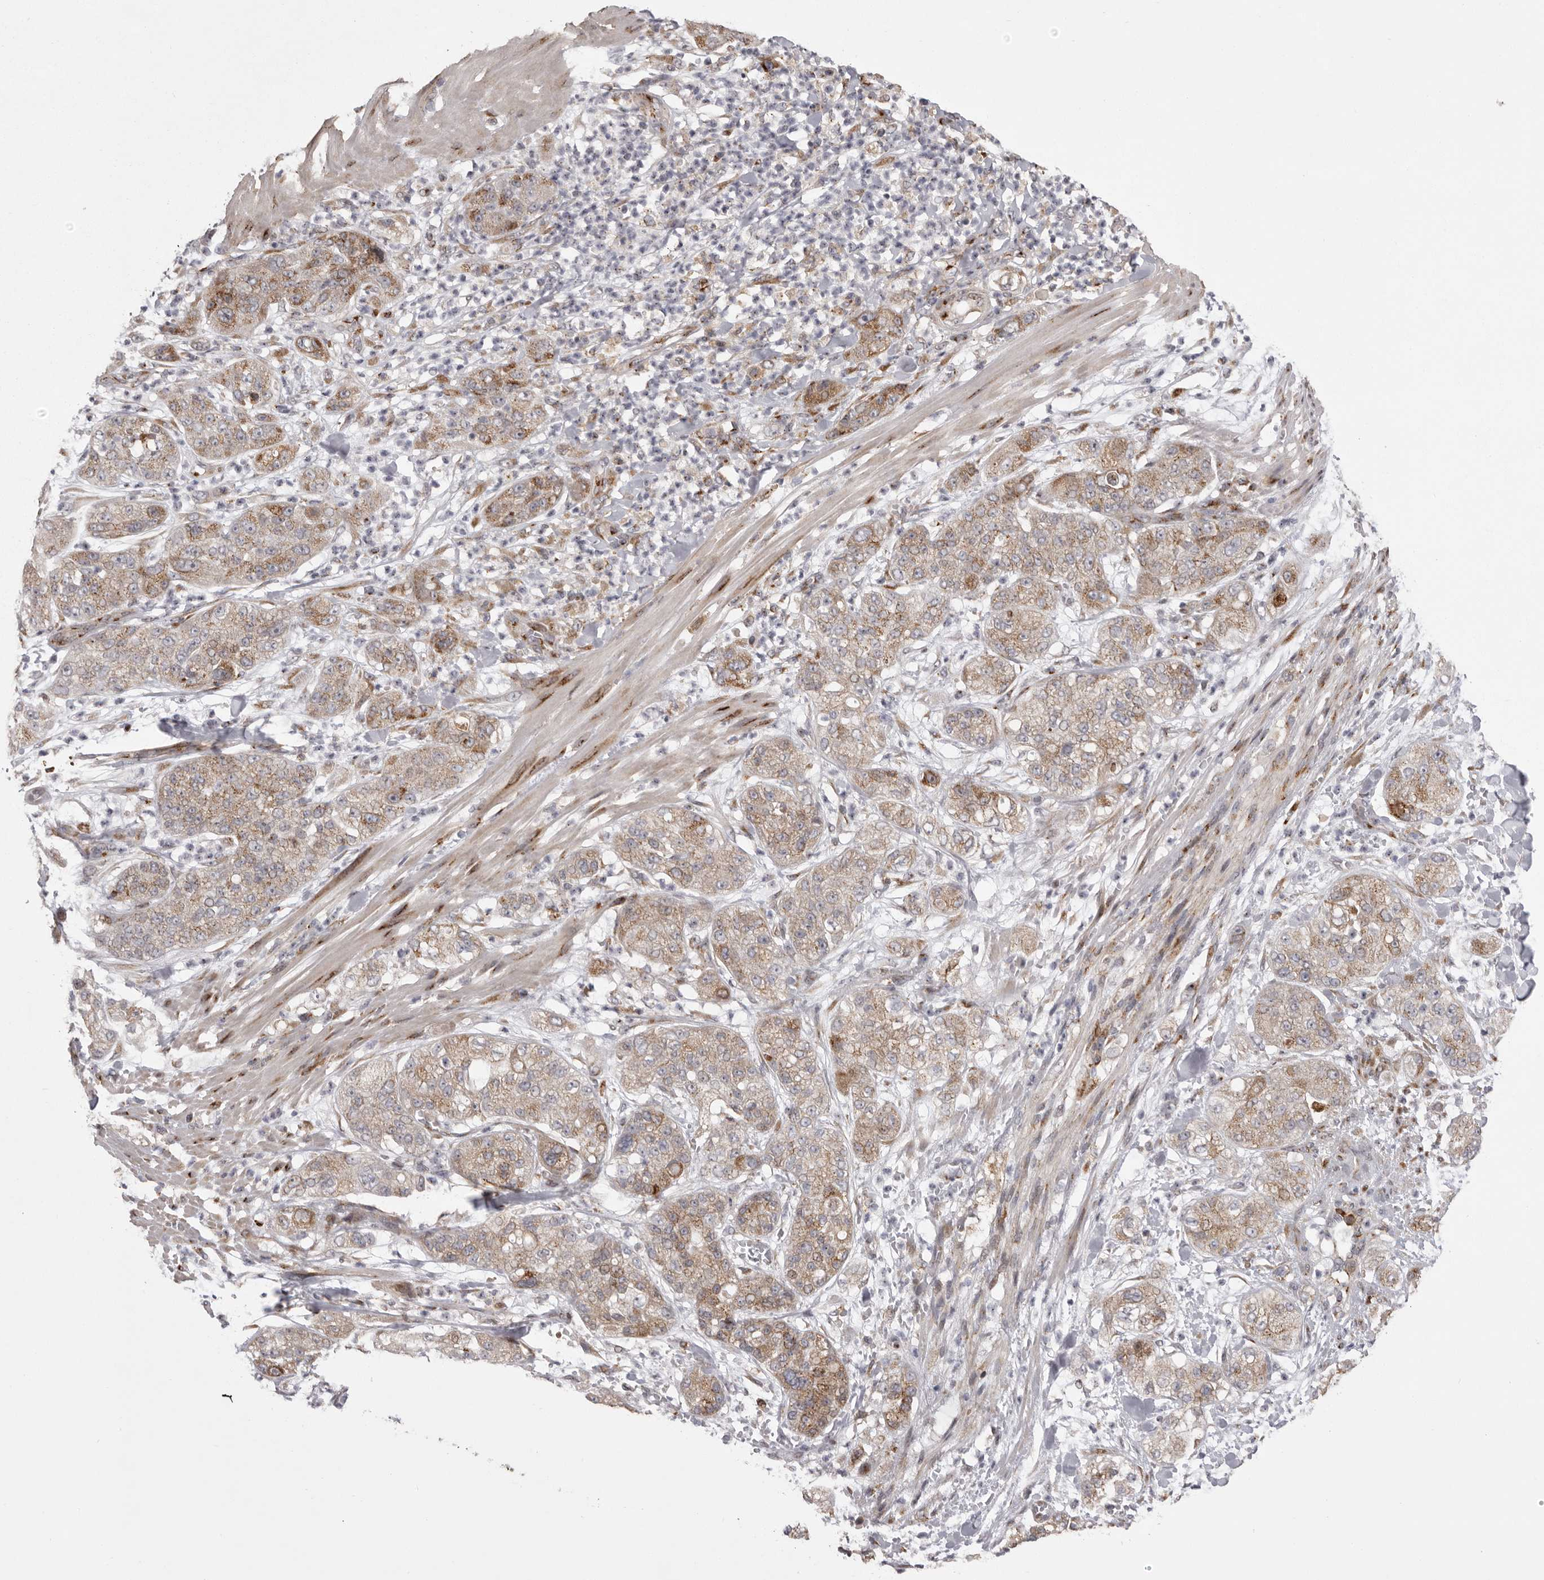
{"staining": {"intensity": "moderate", "quantity": "25%-75%", "location": "cytoplasmic/membranous"}, "tissue": "pancreatic cancer", "cell_type": "Tumor cells", "image_type": "cancer", "snomed": [{"axis": "morphology", "description": "Adenocarcinoma, NOS"}, {"axis": "topography", "description": "Pancreas"}], "caption": "Protein staining exhibits moderate cytoplasmic/membranous staining in approximately 25%-75% of tumor cells in adenocarcinoma (pancreatic).", "gene": "WDR47", "patient": {"sex": "female", "age": 78}}